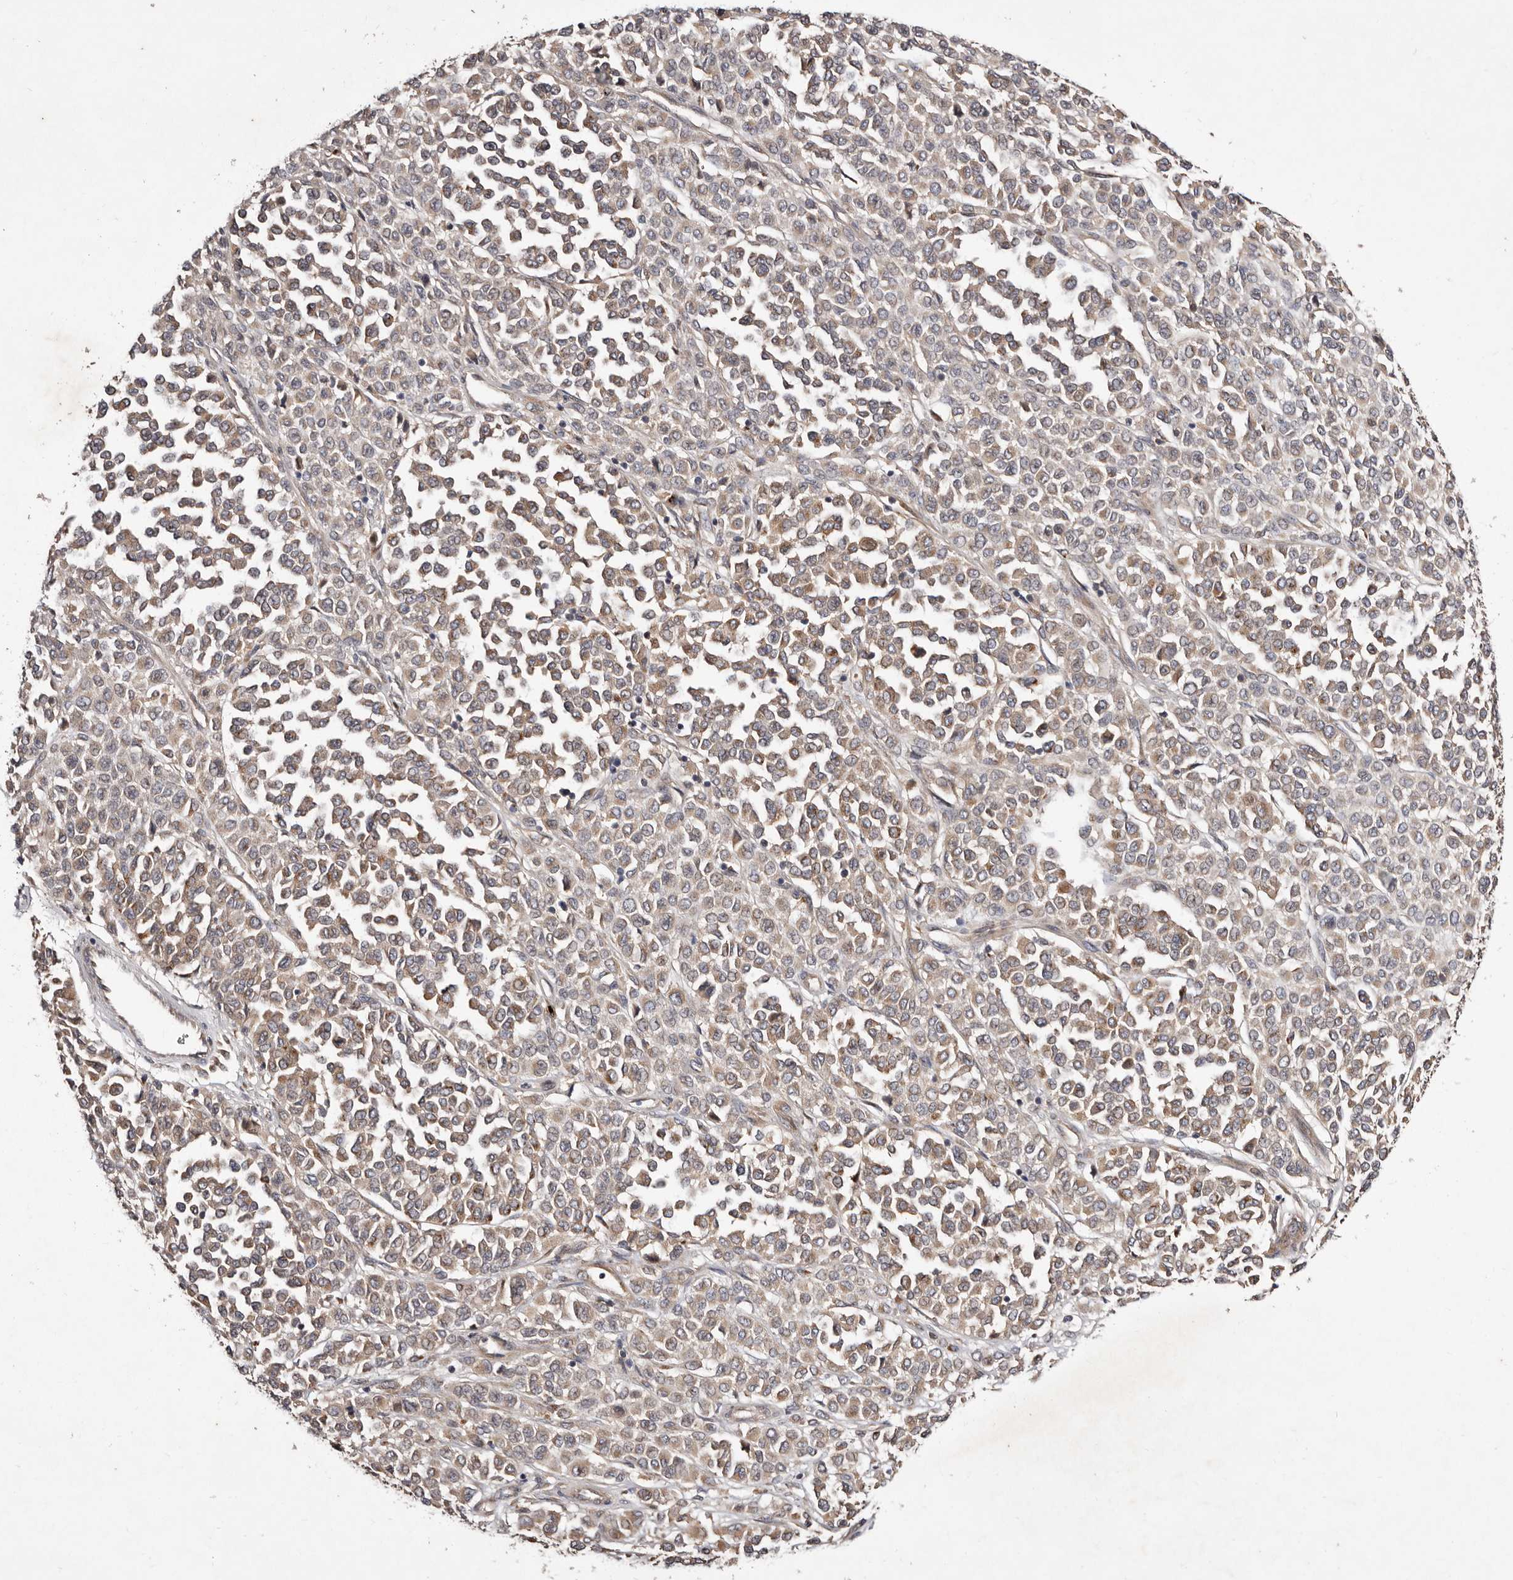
{"staining": {"intensity": "weak", "quantity": ">75%", "location": "cytoplasmic/membranous"}, "tissue": "melanoma", "cell_type": "Tumor cells", "image_type": "cancer", "snomed": [{"axis": "morphology", "description": "Malignant melanoma, Metastatic site"}, {"axis": "topography", "description": "Pancreas"}], "caption": "IHC (DAB (3,3'-diaminobenzidine)) staining of human malignant melanoma (metastatic site) reveals weak cytoplasmic/membranous protein expression in about >75% of tumor cells. (DAB (3,3'-diaminobenzidine) IHC, brown staining for protein, blue staining for nuclei).", "gene": "DACT2", "patient": {"sex": "female", "age": 30}}